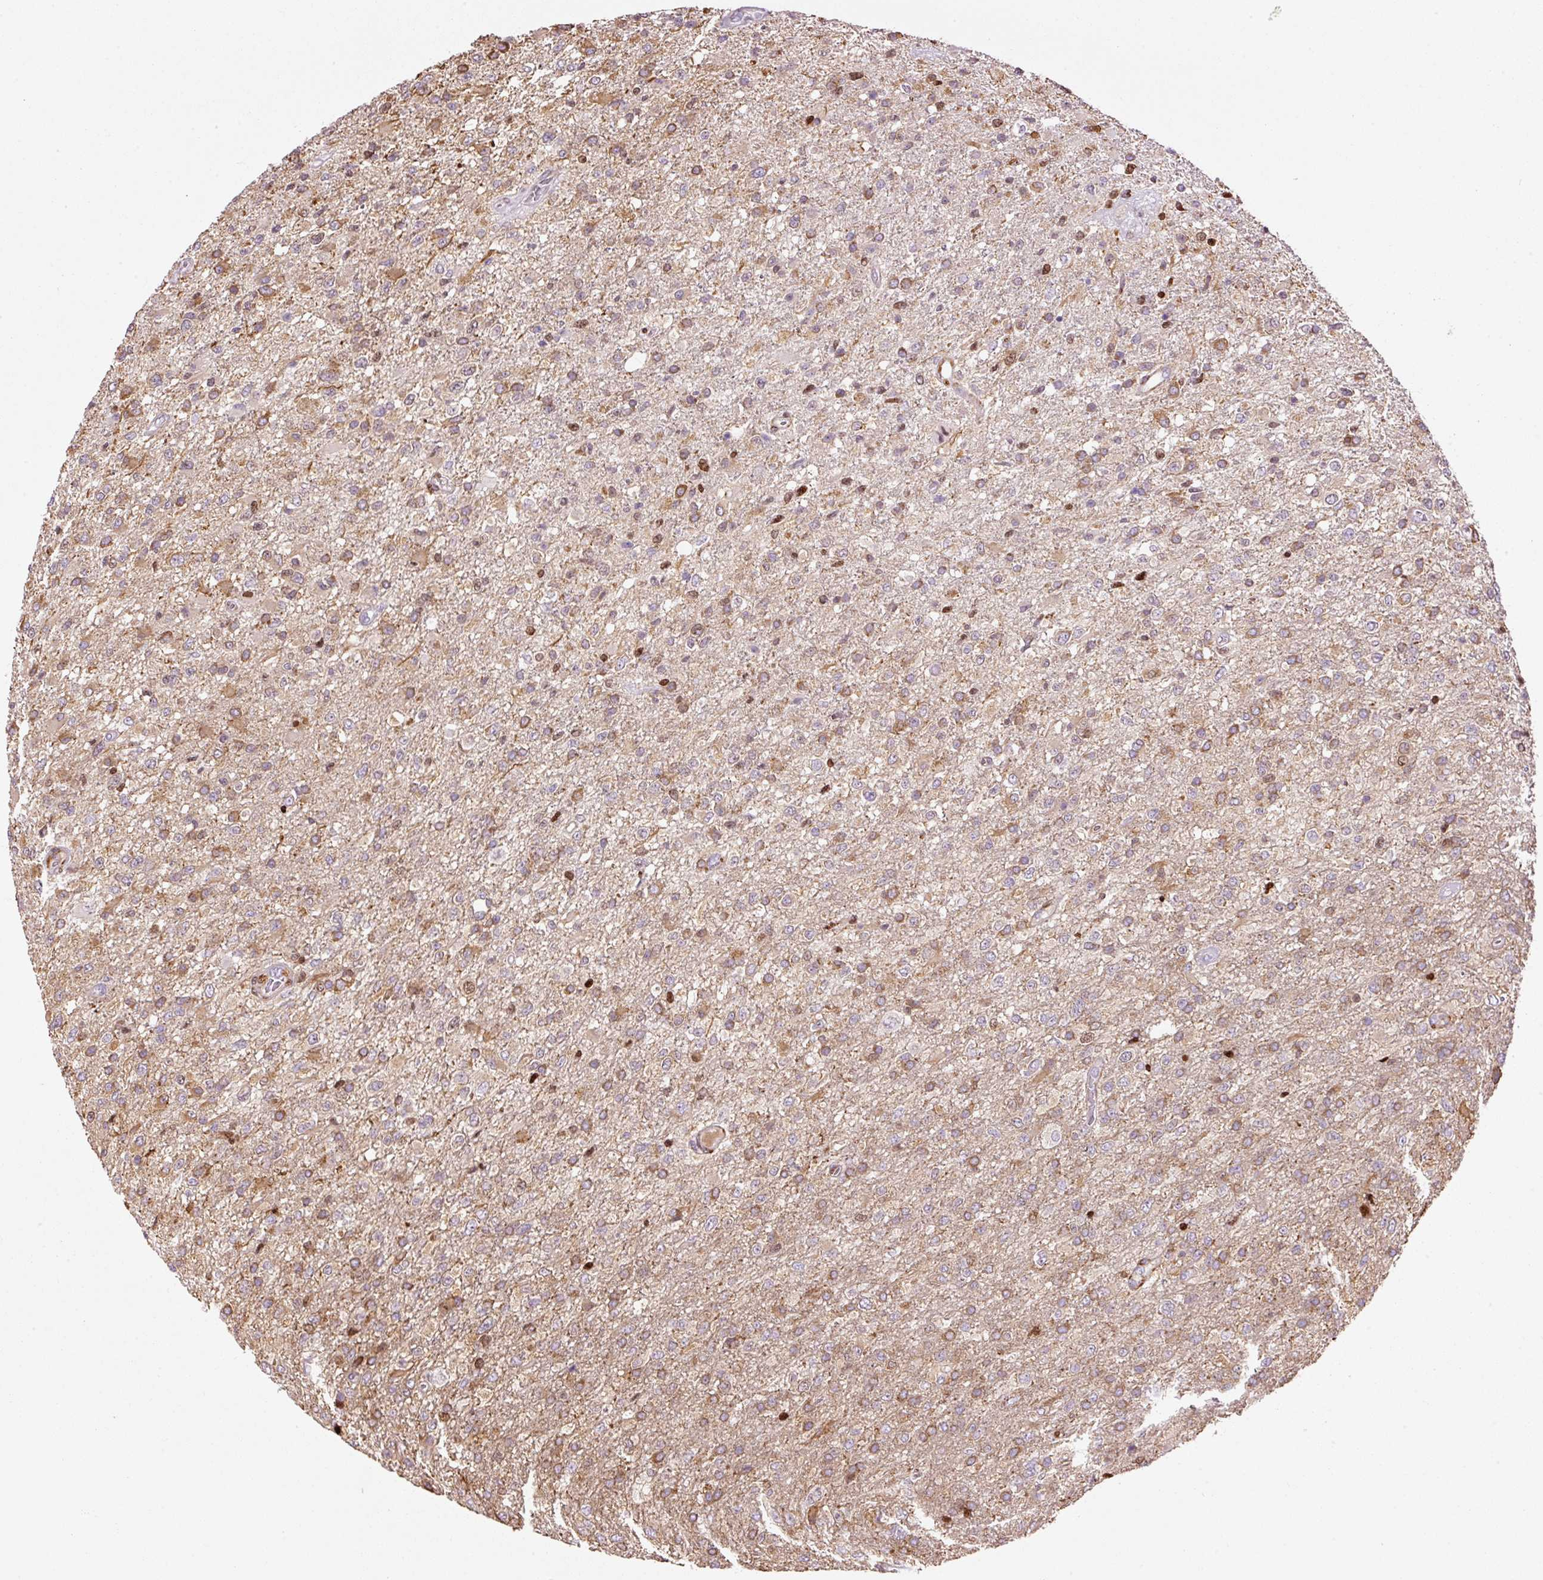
{"staining": {"intensity": "moderate", "quantity": ">75%", "location": "cytoplasmic/membranous"}, "tissue": "glioma", "cell_type": "Tumor cells", "image_type": "cancer", "snomed": [{"axis": "morphology", "description": "Glioma, malignant, High grade"}, {"axis": "topography", "description": "Brain"}], "caption": "Immunohistochemistry photomicrograph of neoplastic tissue: glioma stained using IHC exhibits medium levels of moderate protein expression localized specifically in the cytoplasmic/membranous of tumor cells, appearing as a cytoplasmic/membranous brown color.", "gene": "TMEM8B", "patient": {"sex": "female", "age": 74}}